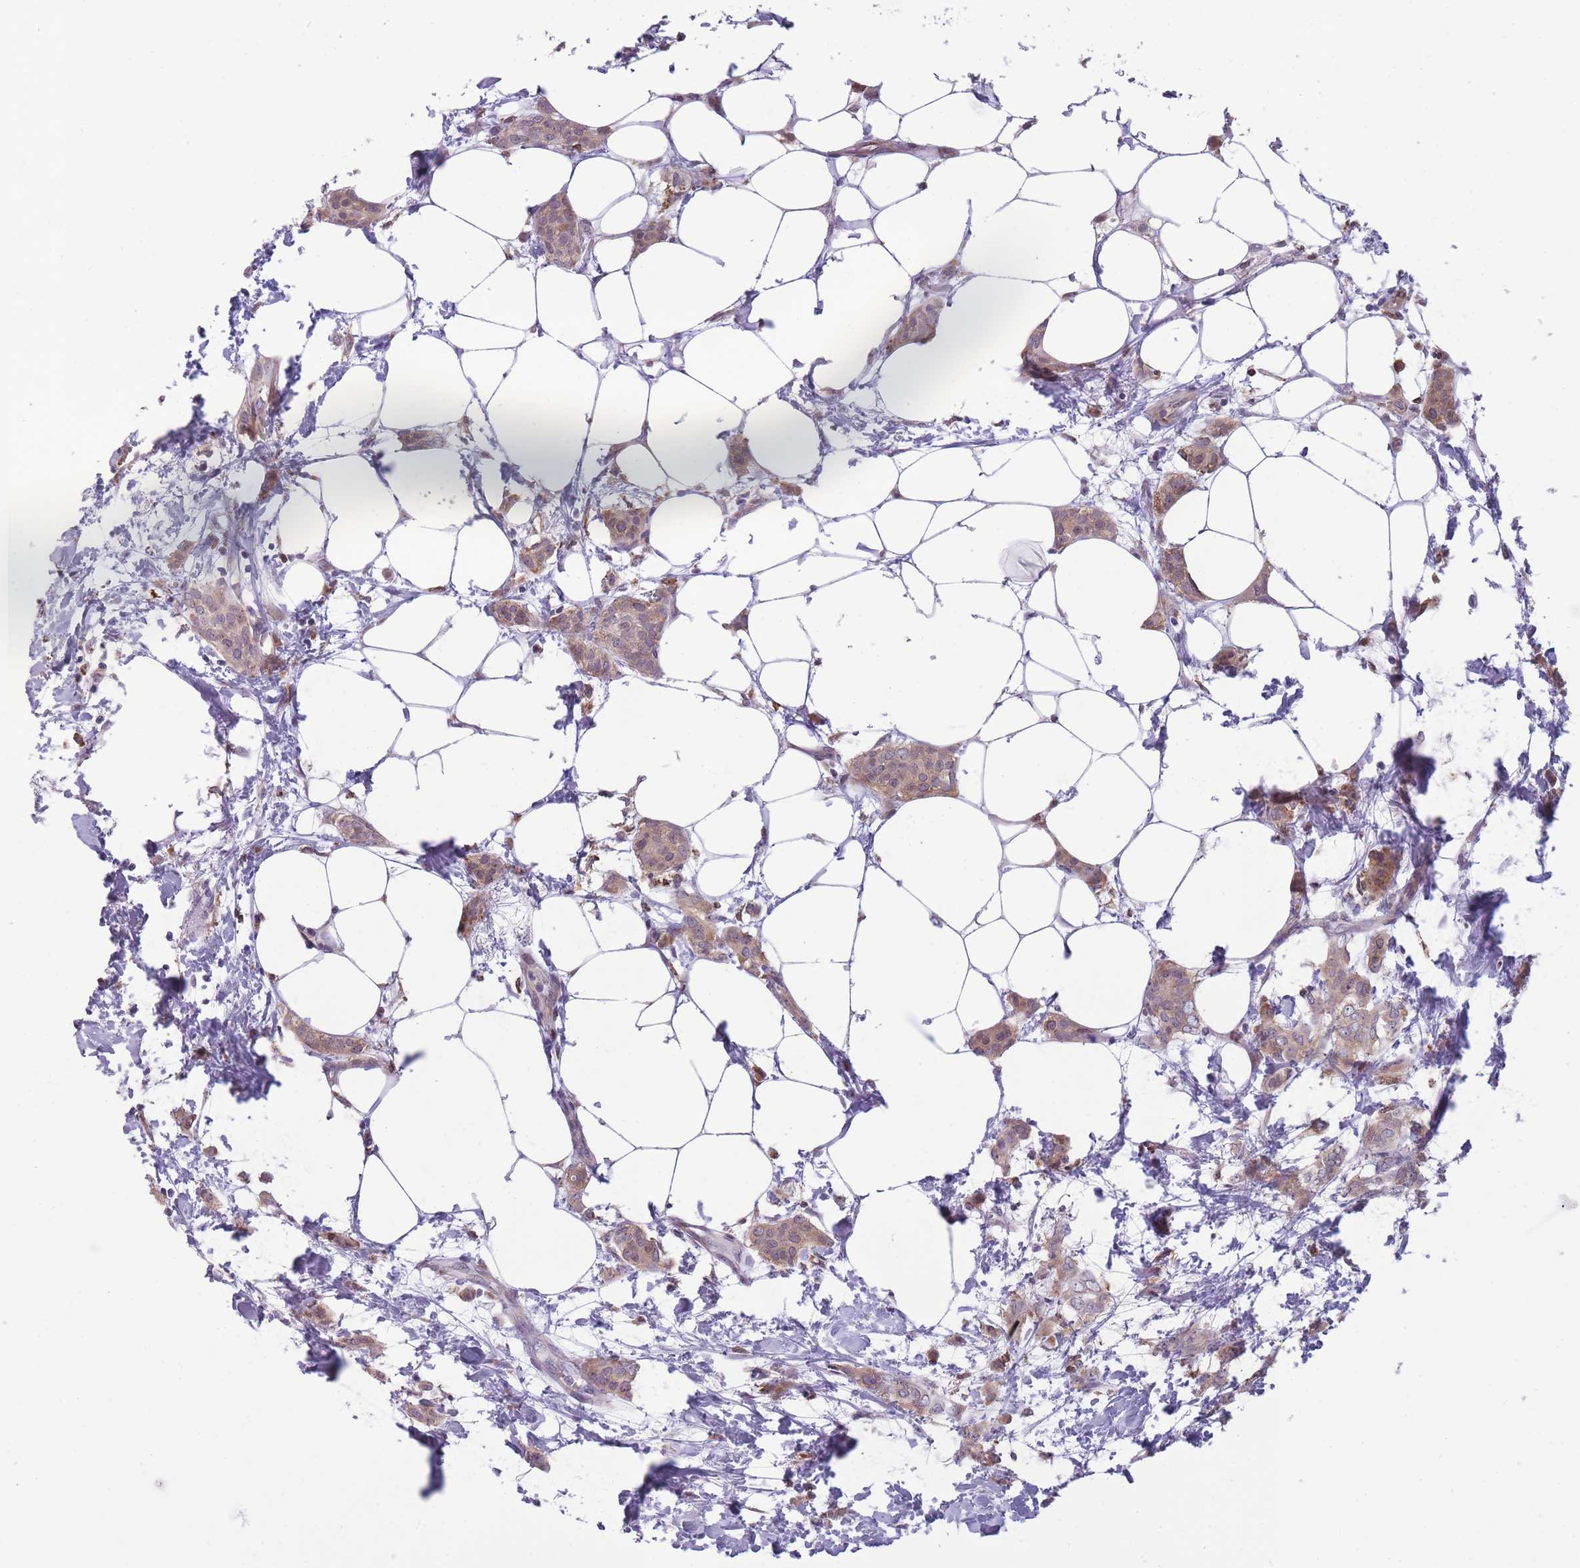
{"staining": {"intensity": "weak", "quantity": ">75%", "location": "cytoplasmic/membranous"}, "tissue": "breast cancer", "cell_type": "Tumor cells", "image_type": "cancer", "snomed": [{"axis": "morphology", "description": "Duct carcinoma"}, {"axis": "topography", "description": "Breast"}], "caption": "Breast cancer stained for a protein displays weak cytoplasmic/membranous positivity in tumor cells.", "gene": "TMEM121", "patient": {"sex": "female", "age": 72}}